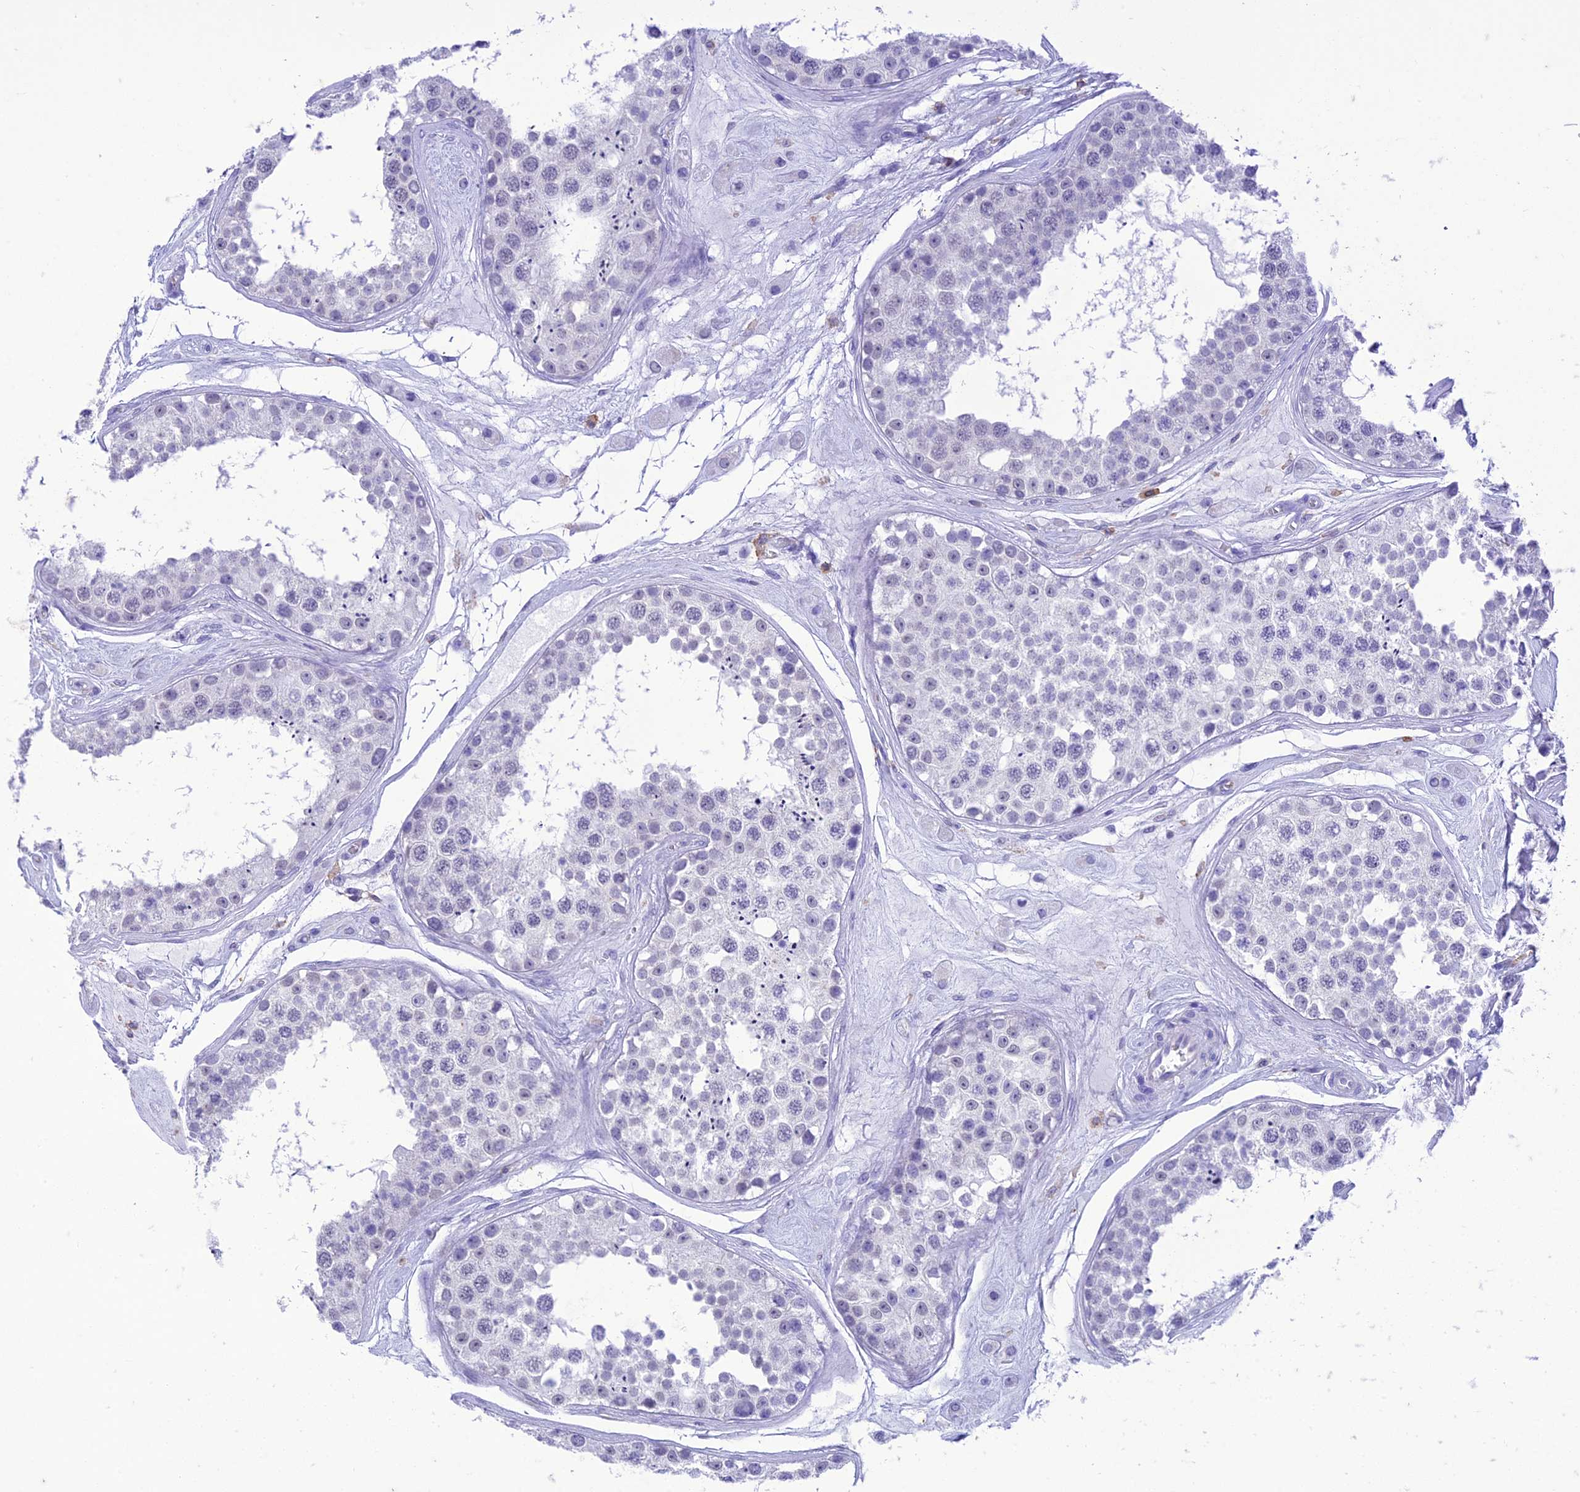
{"staining": {"intensity": "negative", "quantity": "none", "location": "none"}, "tissue": "testis", "cell_type": "Cells in seminiferous ducts", "image_type": "normal", "snomed": [{"axis": "morphology", "description": "Normal tissue, NOS"}, {"axis": "topography", "description": "Testis"}], "caption": "DAB immunohistochemical staining of unremarkable testis reveals no significant staining in cells in seminiferous ducts.", "gene": "FGF7", "patient": {"sex": "male", "age": 25}}